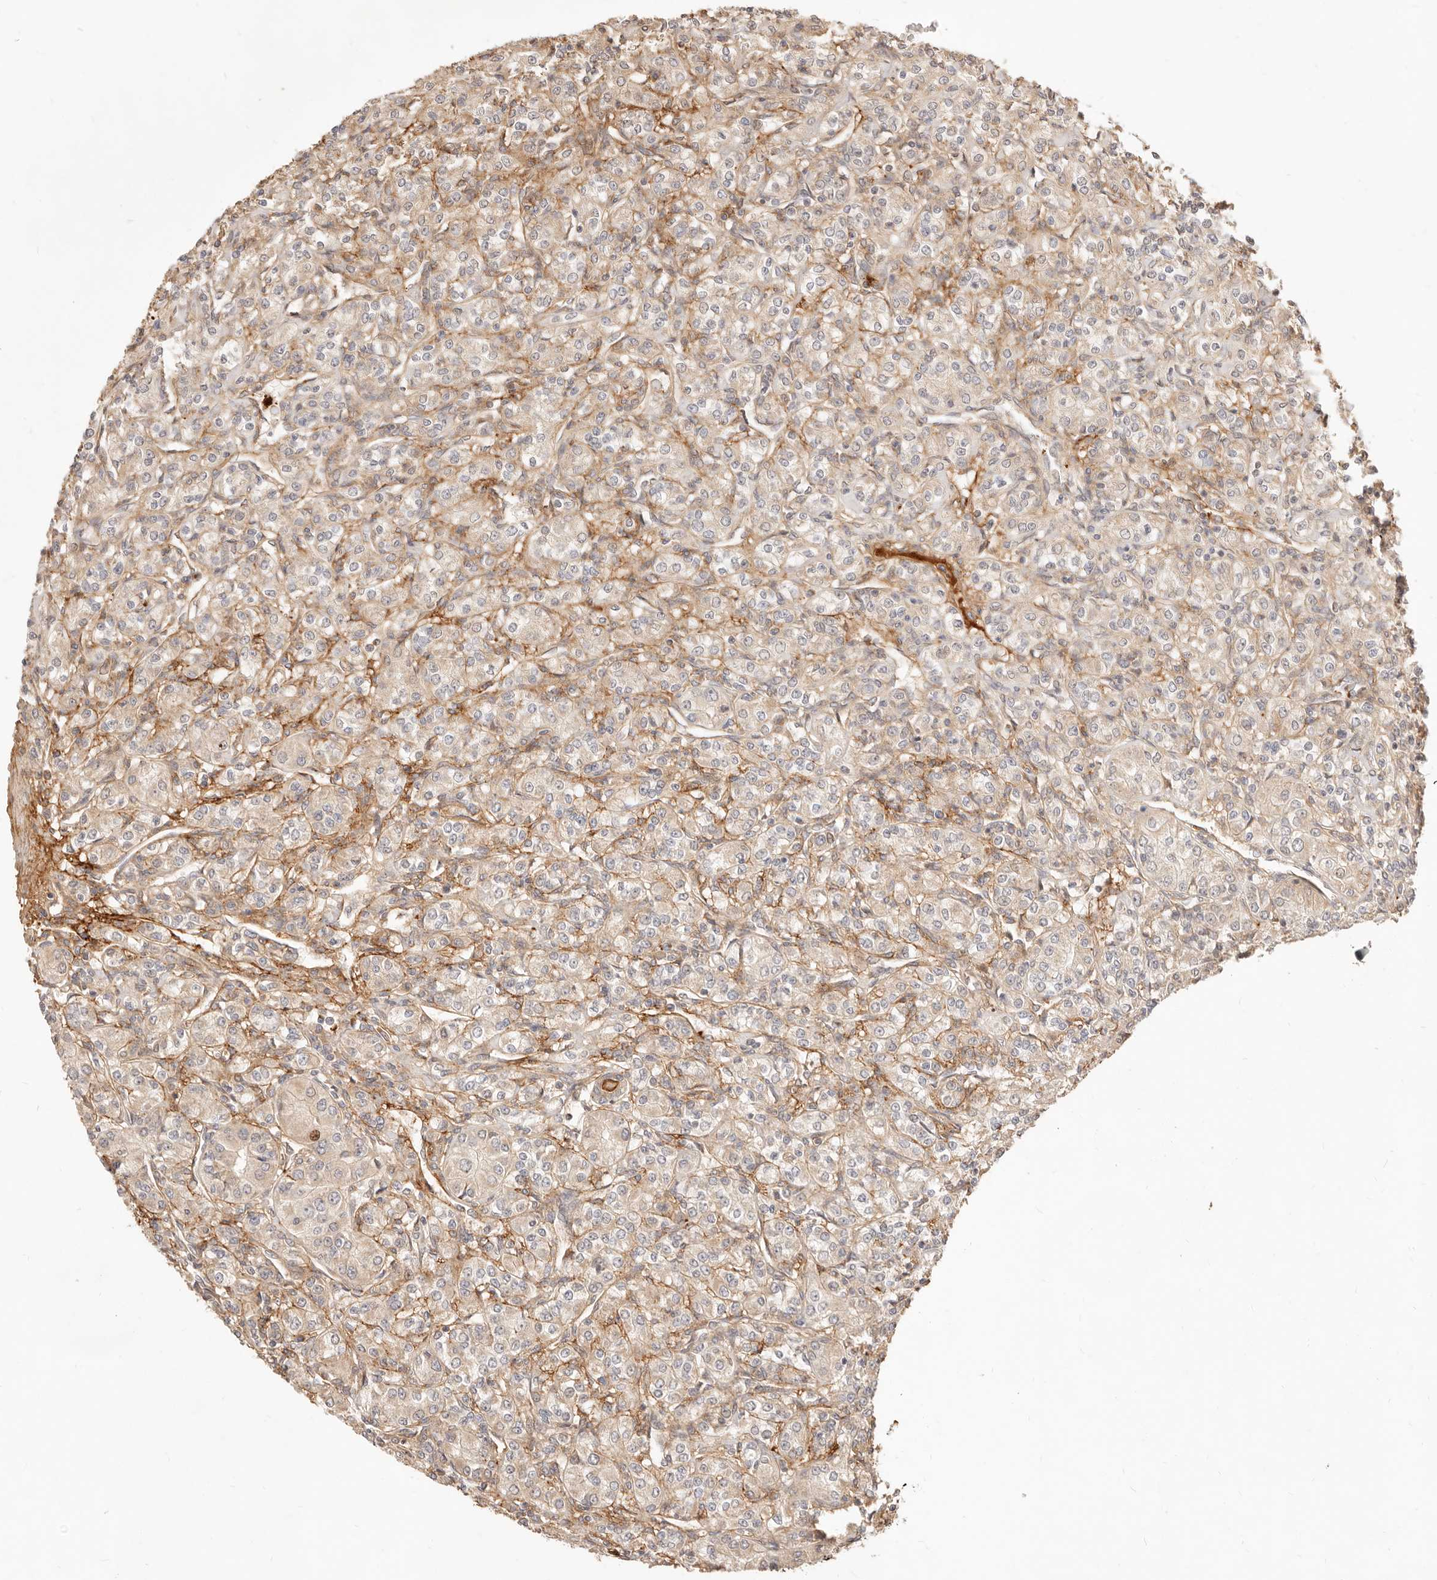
{"staining": {"intensity": "weak", "quantity": ">75%", "location": "cytoplasmic/membranous"}, "tissue": "renal cancer", "cell_type": "Tumor cells", "image_type": "cancer", "snomed": [{"axis": "morphology", "description": "Adenocarcinoma, NOS"}, {"axis": "topography", "description": "Kidney"}], "caption": "IHC (DAB (3,3'-diaminobenzidine)) staining of renal adenocarcinoma displays weak cytoplasmic/membranous protein staining in about >75% of tumor cells.", "gene": "UBXN10", "patient": {"sex": "male", "age": 77}}